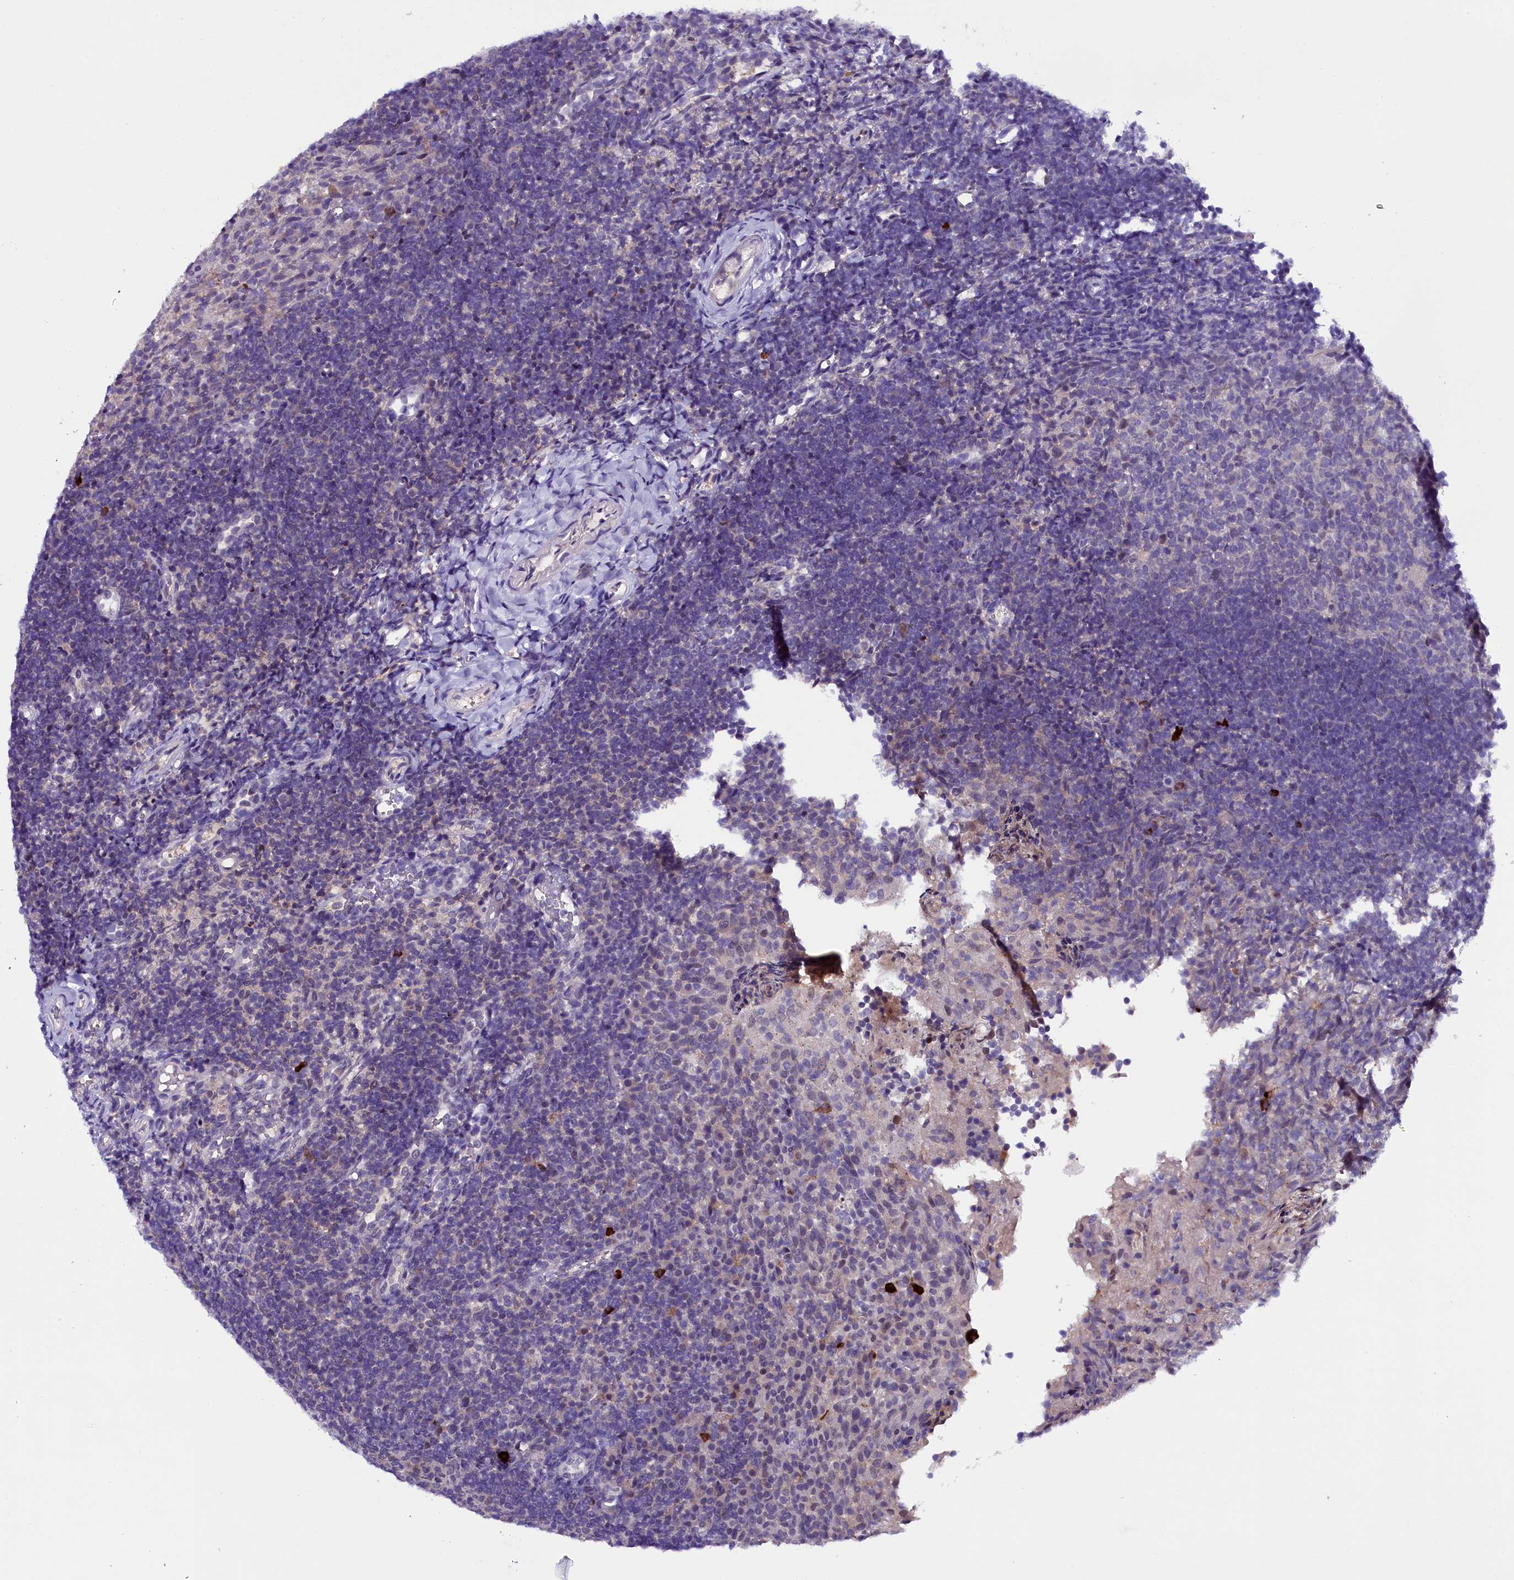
{"staining": {"intensity": "negative", "quantity": "none", "location": "none"}, "tissue": "tonsil", "cell_type": "Germinal center cells", "image_type": "normal", "snomed": [{"axis": "morphology", "description": "Normal tissue, NOS"}, {"axis": "topography", "description": "Tonsil"}], "caption": "A photomicrograph of tonsil stained for a protein demonstrates no brown staining in germinal center cells.", "gene": "IQCN", "patient": {"sex": "female", "age": 10}}